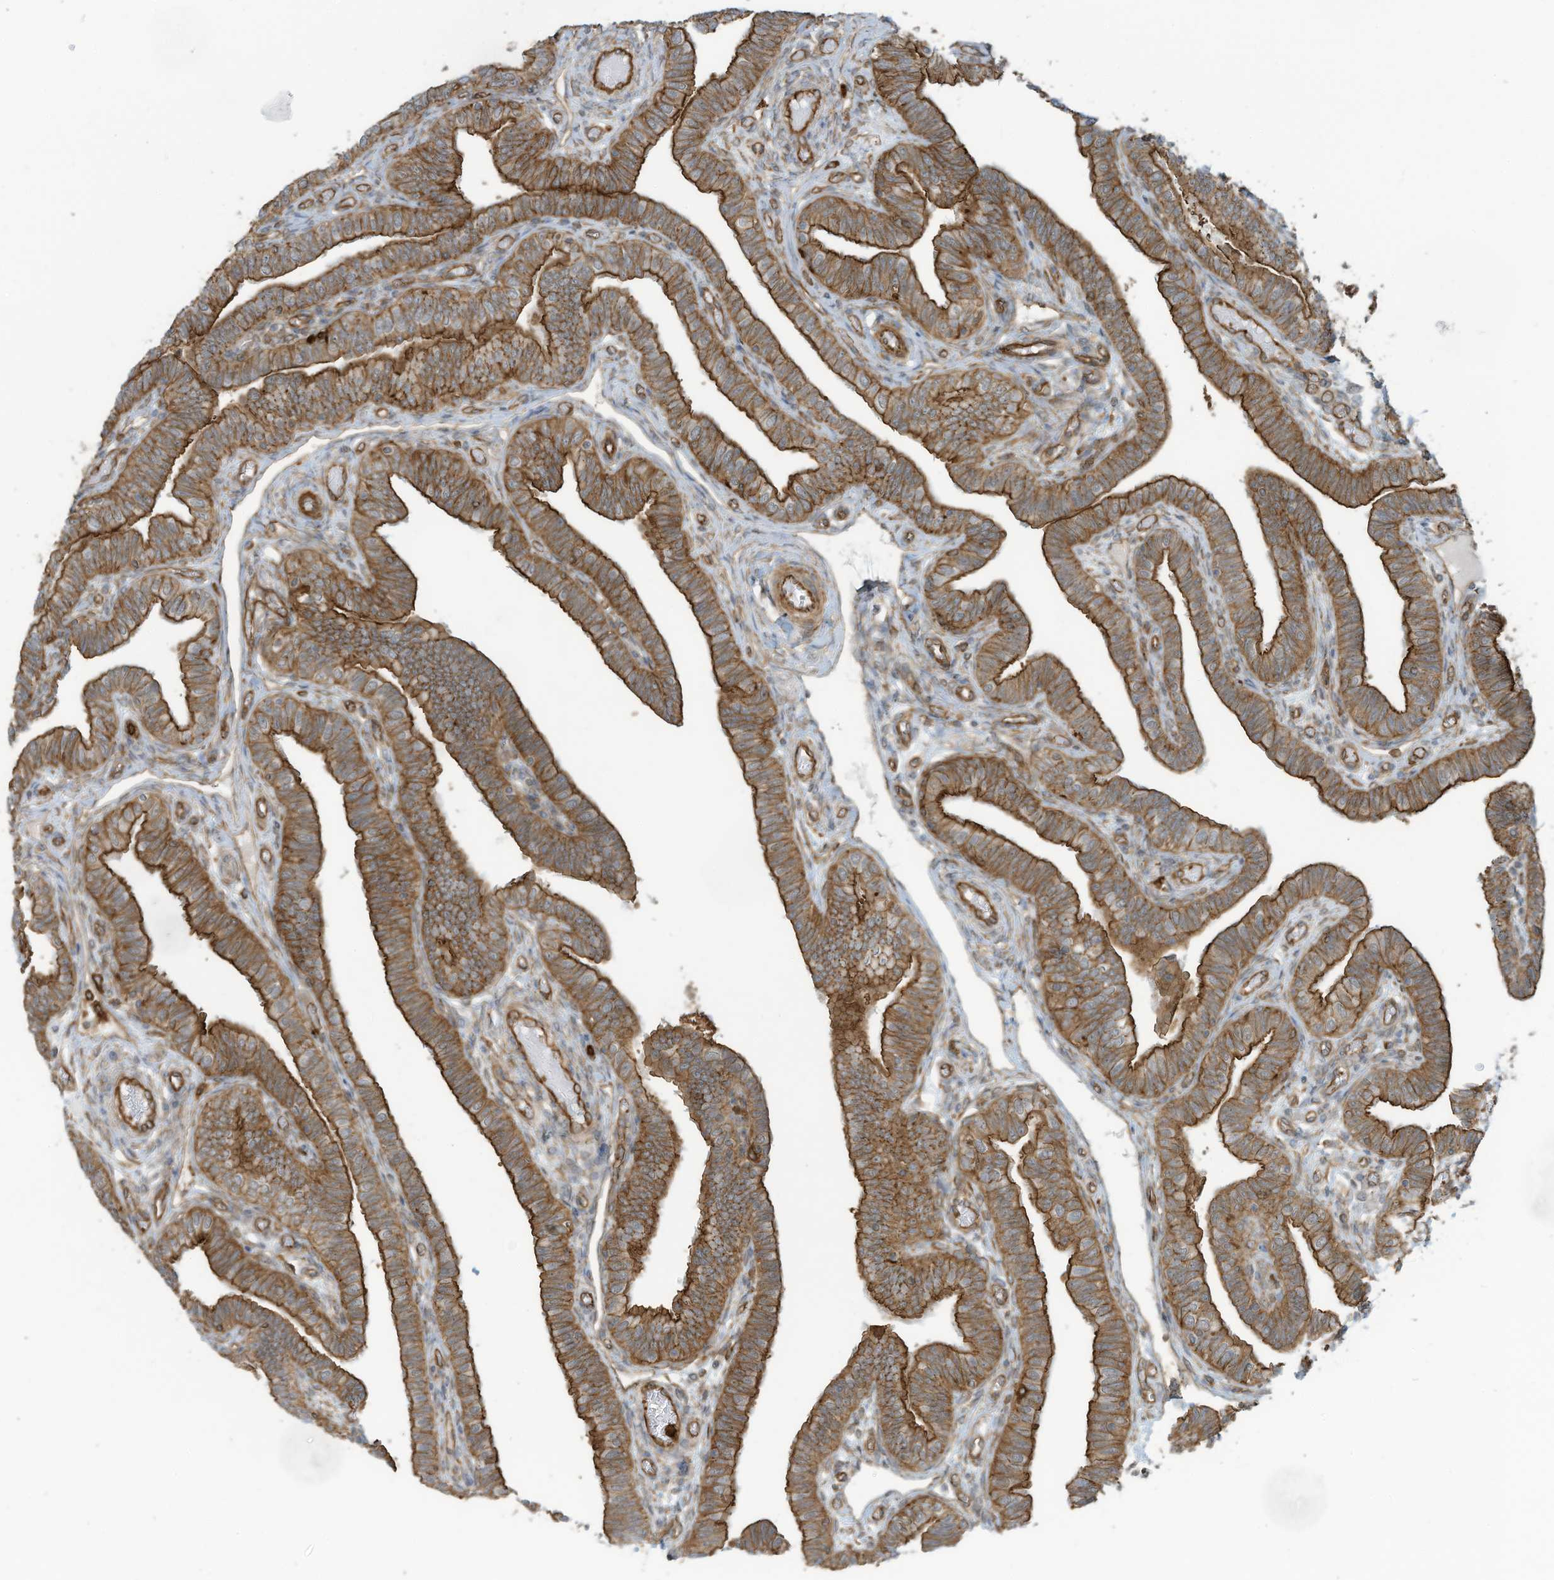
{"staining": {"intensity": "strong", "quantity": ">75%", "location": "cytoplasmic/membranous"}, "tissue": "fallopian tube", "cell_type": "Glandular cells", "image_type": "normal", "snomed": [{"axis": "morphology", "description": "Normal tissue, NOS"}, {"axis": "topography", "description": "Fallopian tube"}], "caption": "Strong cytoplasmic/membranous expression for a protein is appreciated in about >75% of glandular cells of benign fallopian tube using IHC.", "gene": "SLC9A2", "patient": {"sex": "female", "age": 39}}